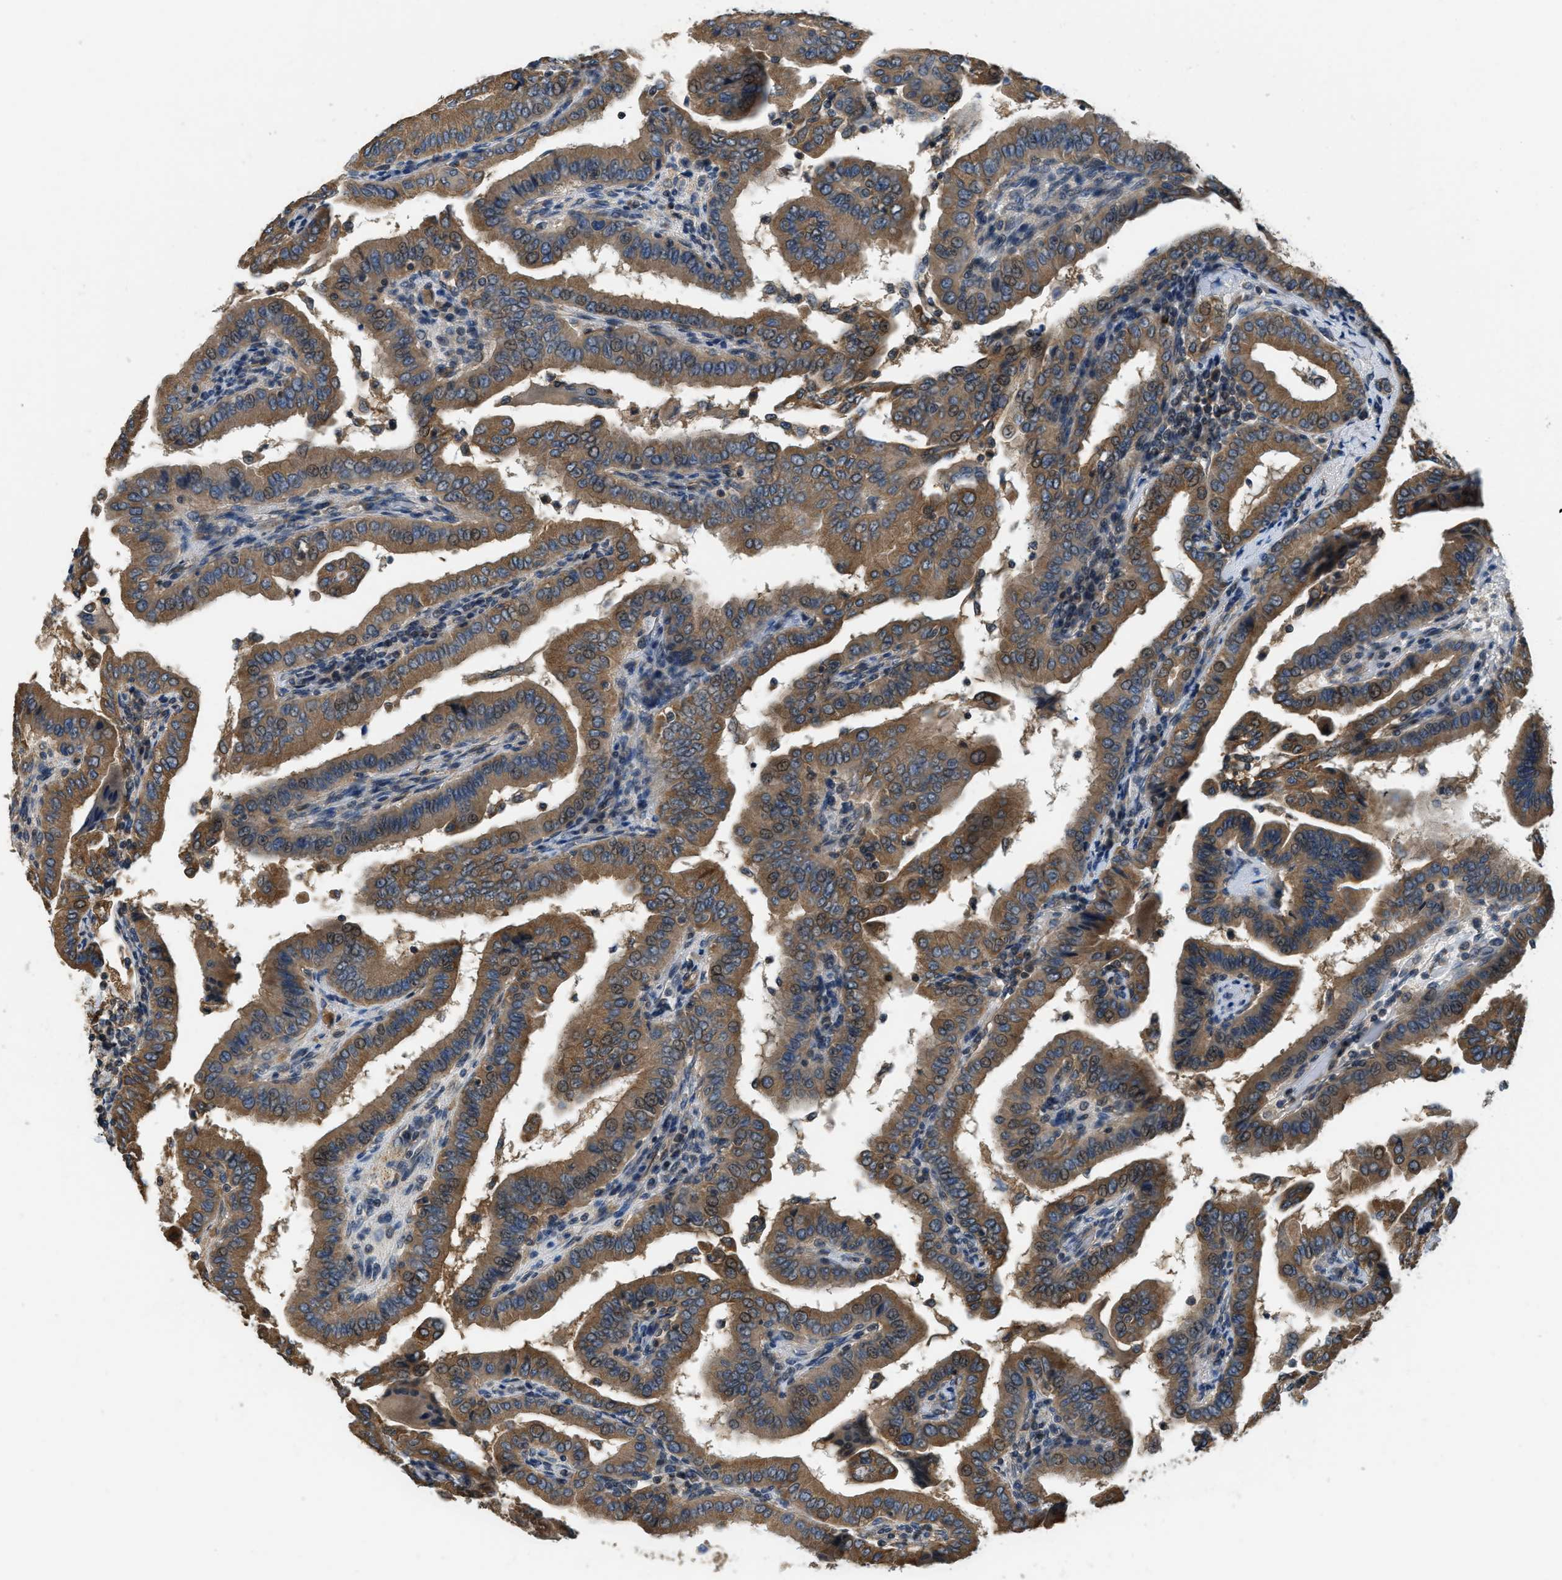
{"staining": {"intensity": "strong", "quantity": ">75%", "location": "cytoplasmic/membranous,nuclear"}, "tissue": "thyroid cancer", "cell_type": "Tumor cells", "image_type": "cancer", "snomed": [{"axis": "morphology", "description": "Papillary adenocarcinoma, NOS"}, {"axis": "topography", "description": "Thyroid gland"}], "caption": "This is a histology image of immunohistochemistry staining of thyroid papillary adenocarcinoma, which shows strong positivity in the cytoplasmic/membranous and nuclear of tumor cells.", "gene": "SSH2", "patient": {"sex": "male", "age": 33}}